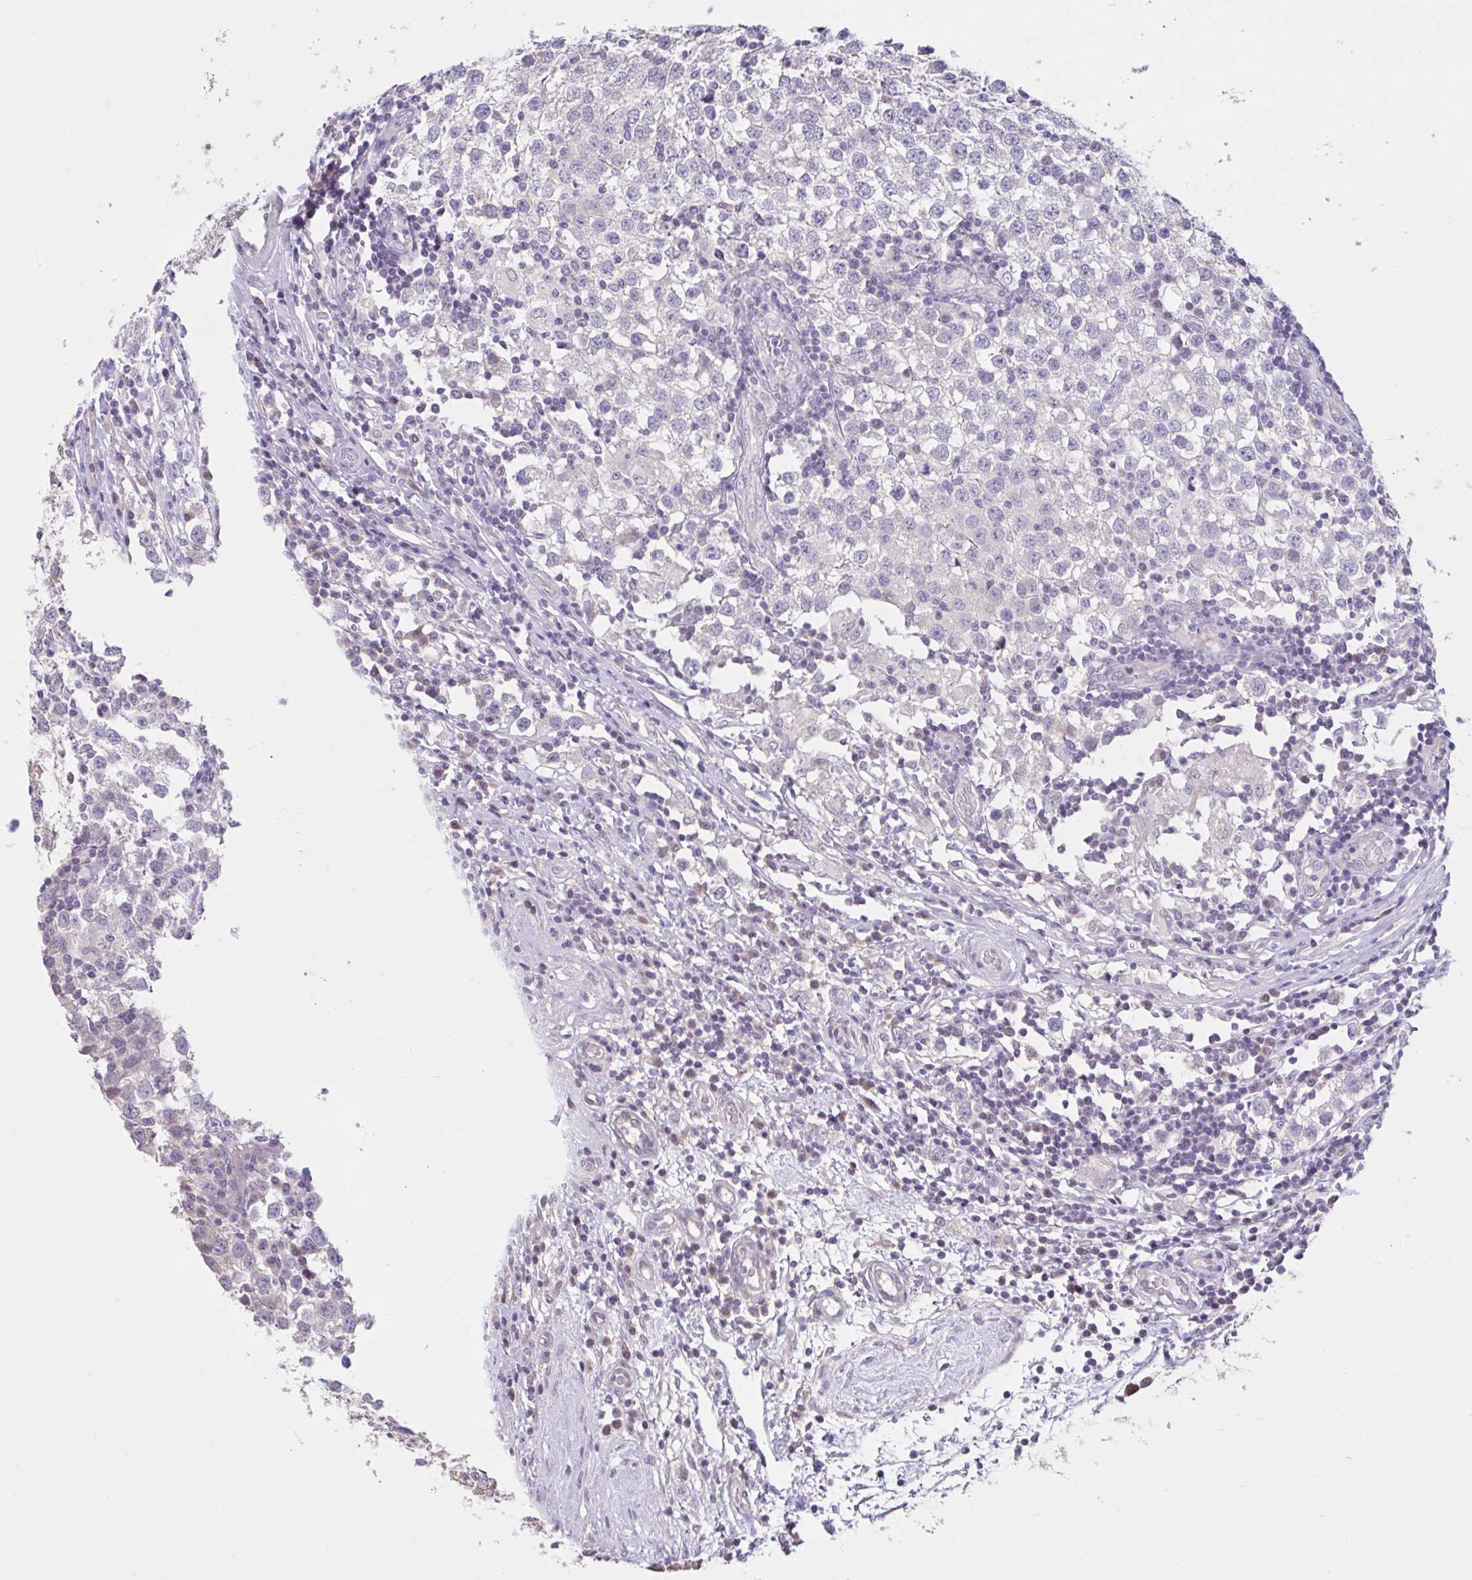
{"staining": {"intensity": "negative", "quantity": "none", "location": "none"}, "tissue": "testis cancer", "cell_type": "Tumor cells", "image_type": "cancer", "snomed": [{"axis": "morphology", "description": "Seminoma, NOS"}, {"axis": "topography", "description": "Testis"}], "caption": "Tumor cells show no significant protein staining in testis seminoma.", "gene": "CDH19", "patient": {"sex": "male", "age": 34}}